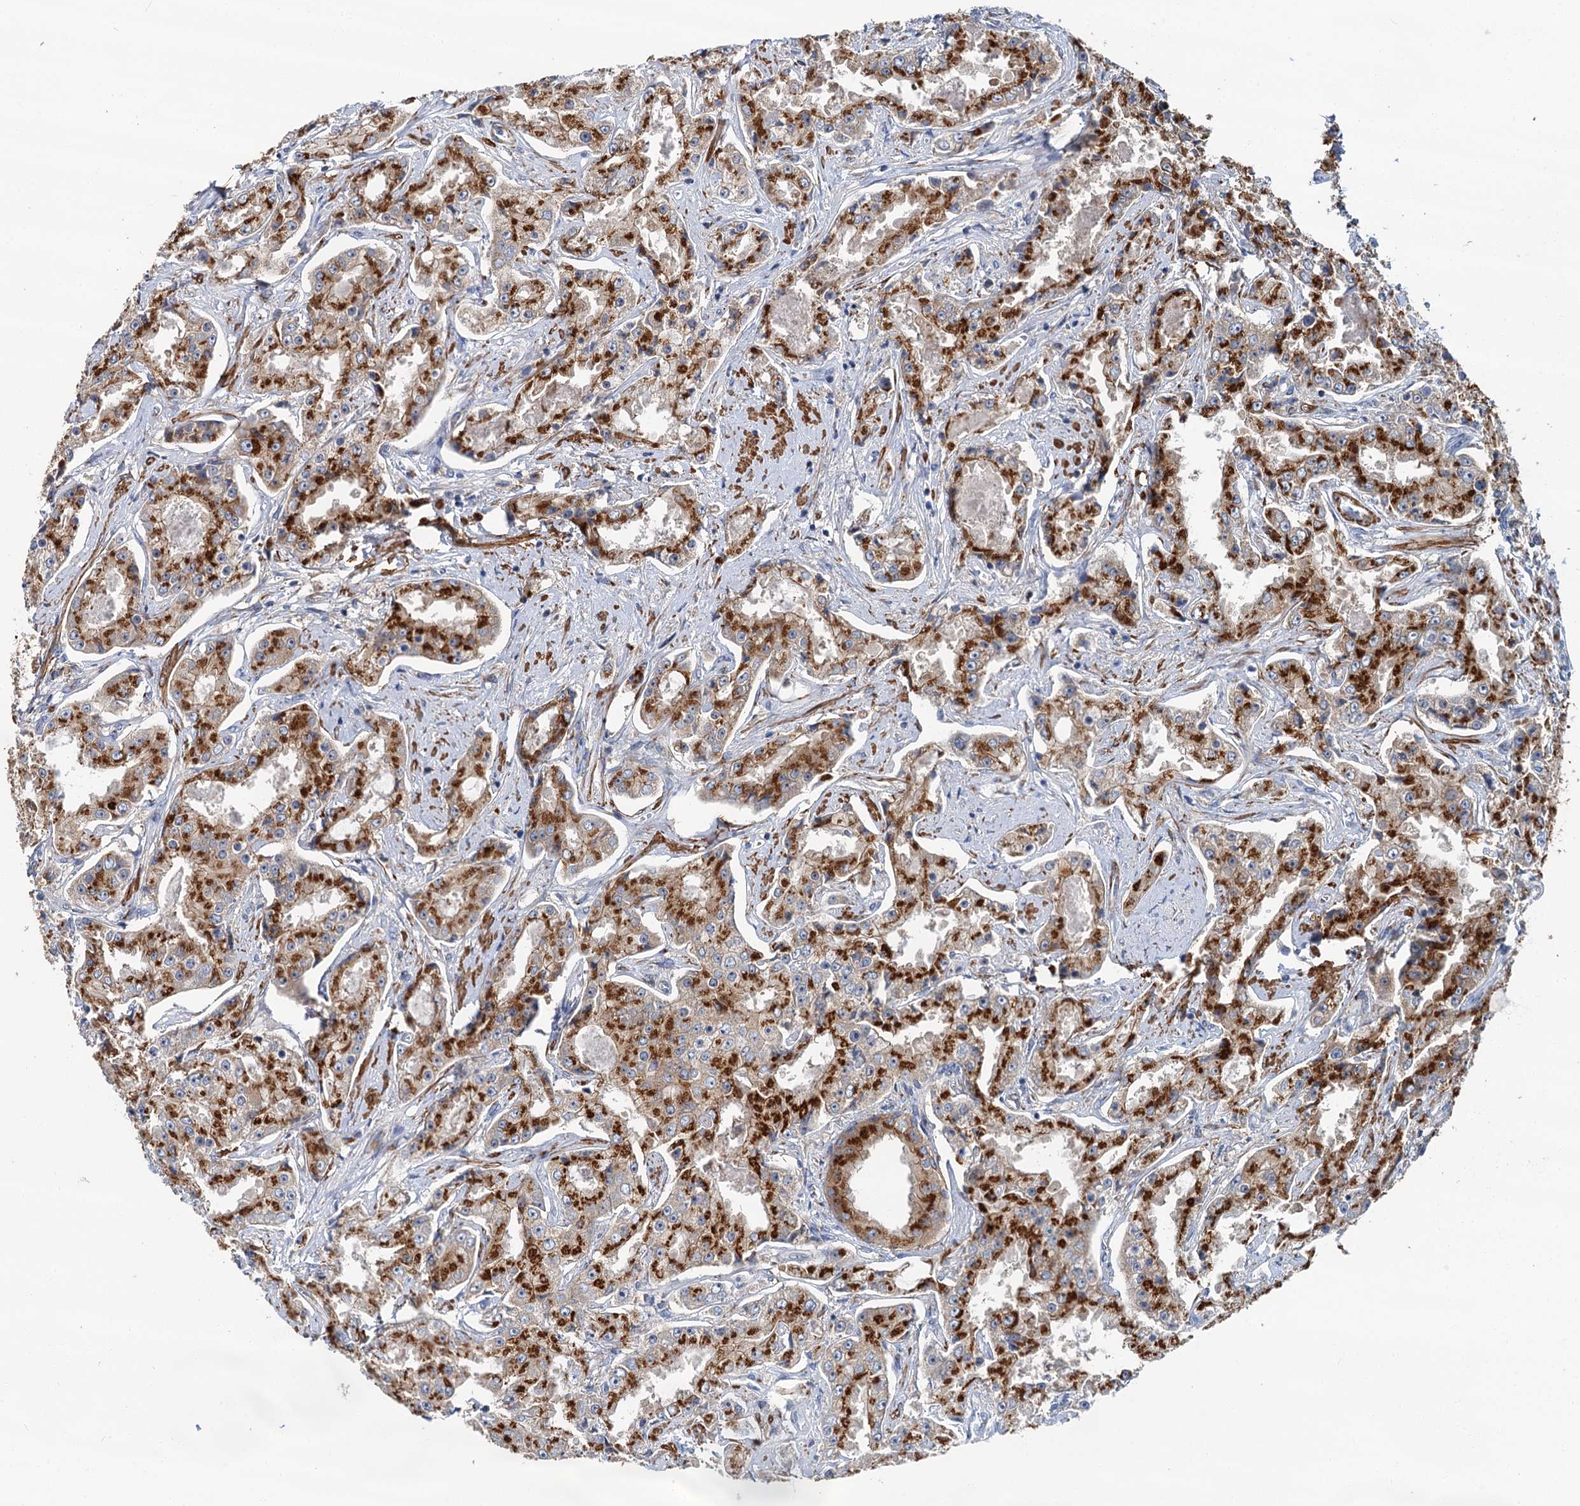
{"staining": {"intensity": "strong", "quantity": ">75%", "location": "cytoplasmic/membranous"}, "tissue": "prostate cancer", "cell_type": "Tumor cells", "image_type": "cancer", "snomed": [{"axis": "morphology", "description": "Adenocarcinoma, High grade"}, {"axis": "topography", "description": "Prostate"}], "caption": "Protein staining of adenocarcinoma (high-grade) (prostate) tissue demonstrates strong cytoplasmic/membranous staining in about >75% of tumor cells.", "gene": "BET1L", "patient": {"sex": "male", "age": 73}}